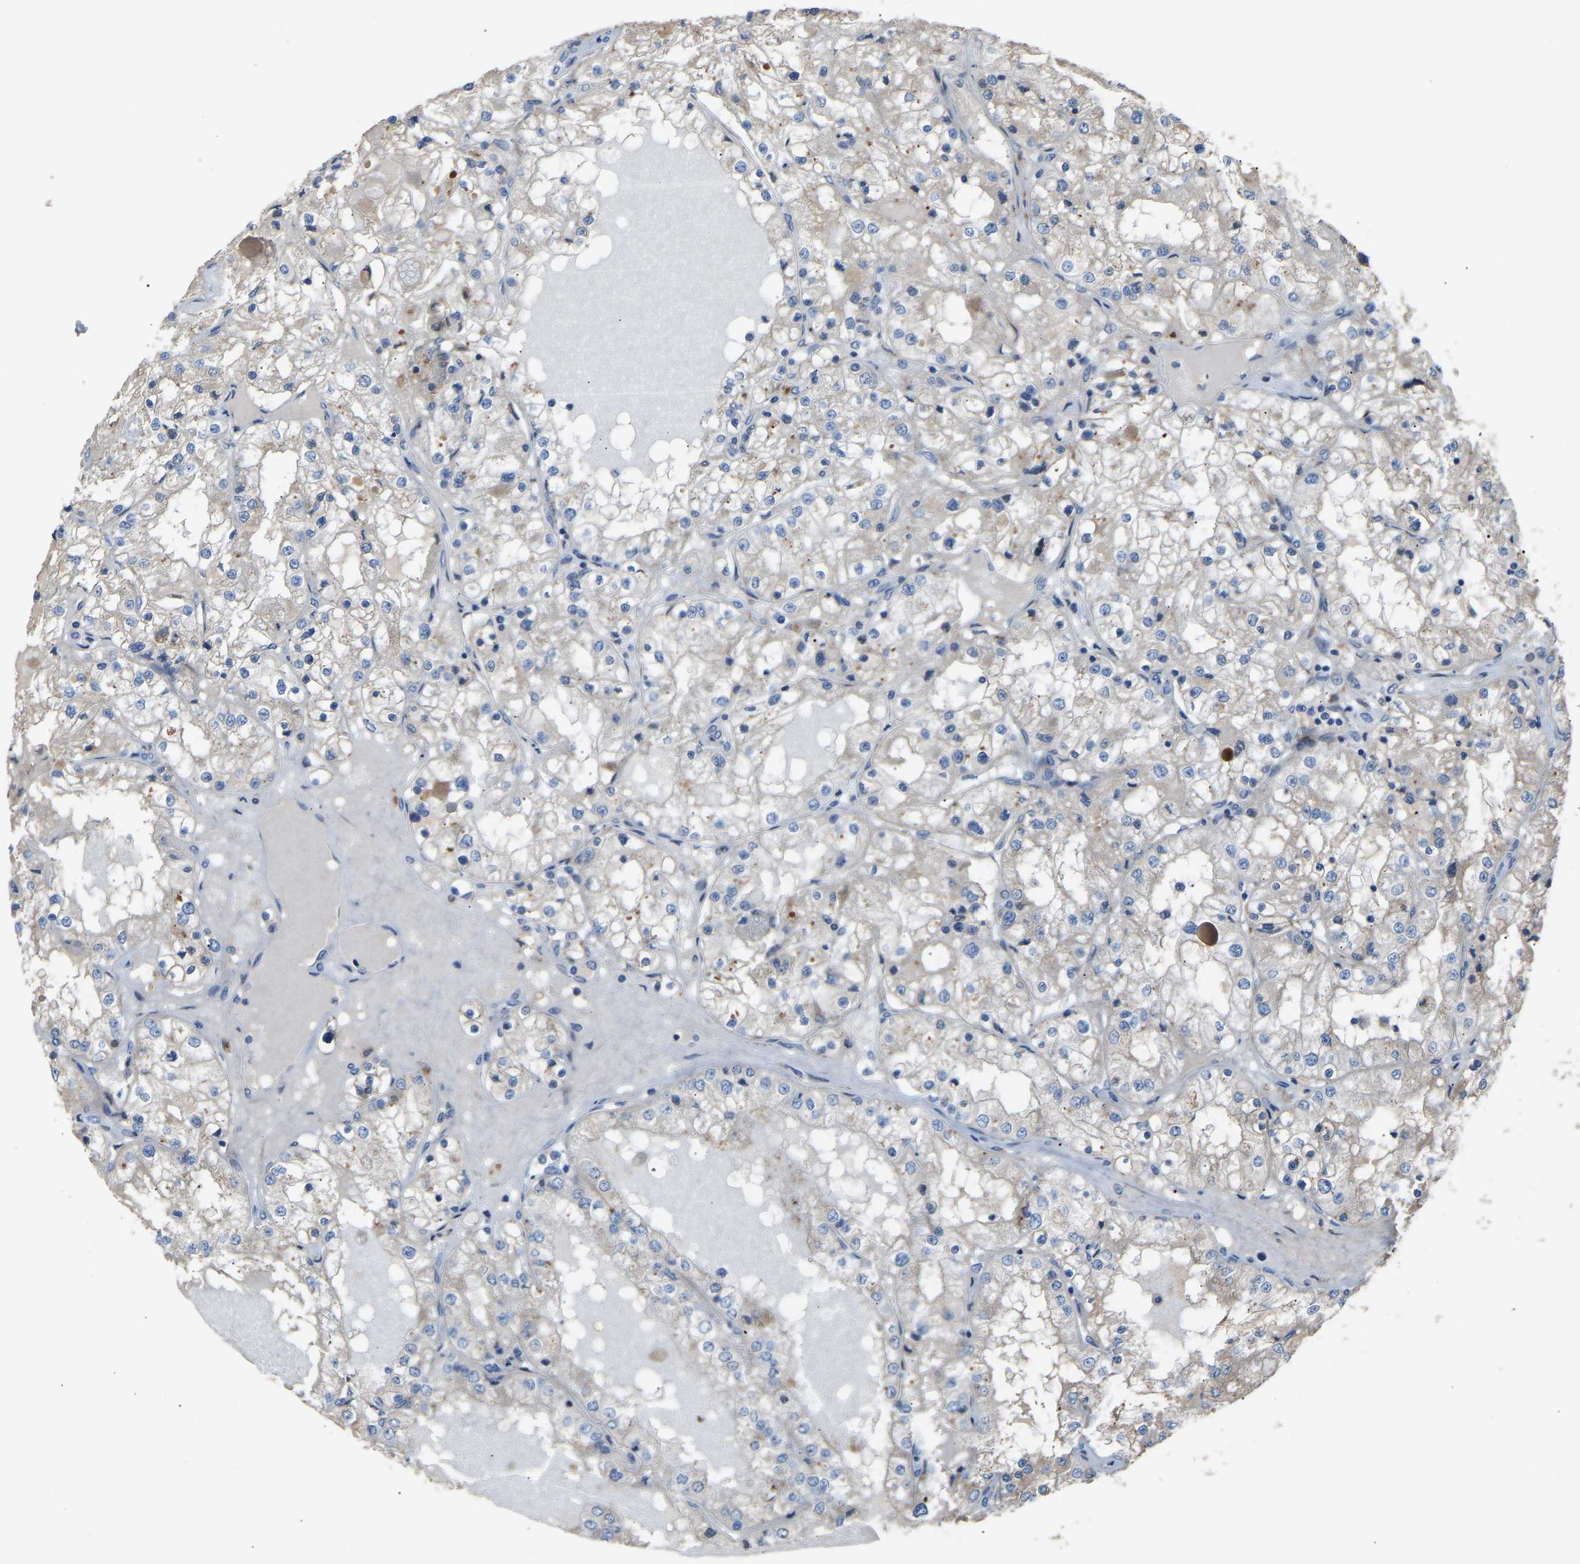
{"staining": {"intensity": "negative", "quantity": "none", "location": "none"}, "tissue": "renal cancer", "cell_type": "Tumor cells", "image_type": "cancer", "snomed": [{"axis": "morphology", "description": "Adenocarcinoma, NOS"}, {"axis": "topography", "description": "Kidney"}], "caption": "The IHC histopathology image has no significant expression in tumor cells of renal cancer tissue.", "gene": "RGP1", "patient": {"sex": "male", "age": 68}}